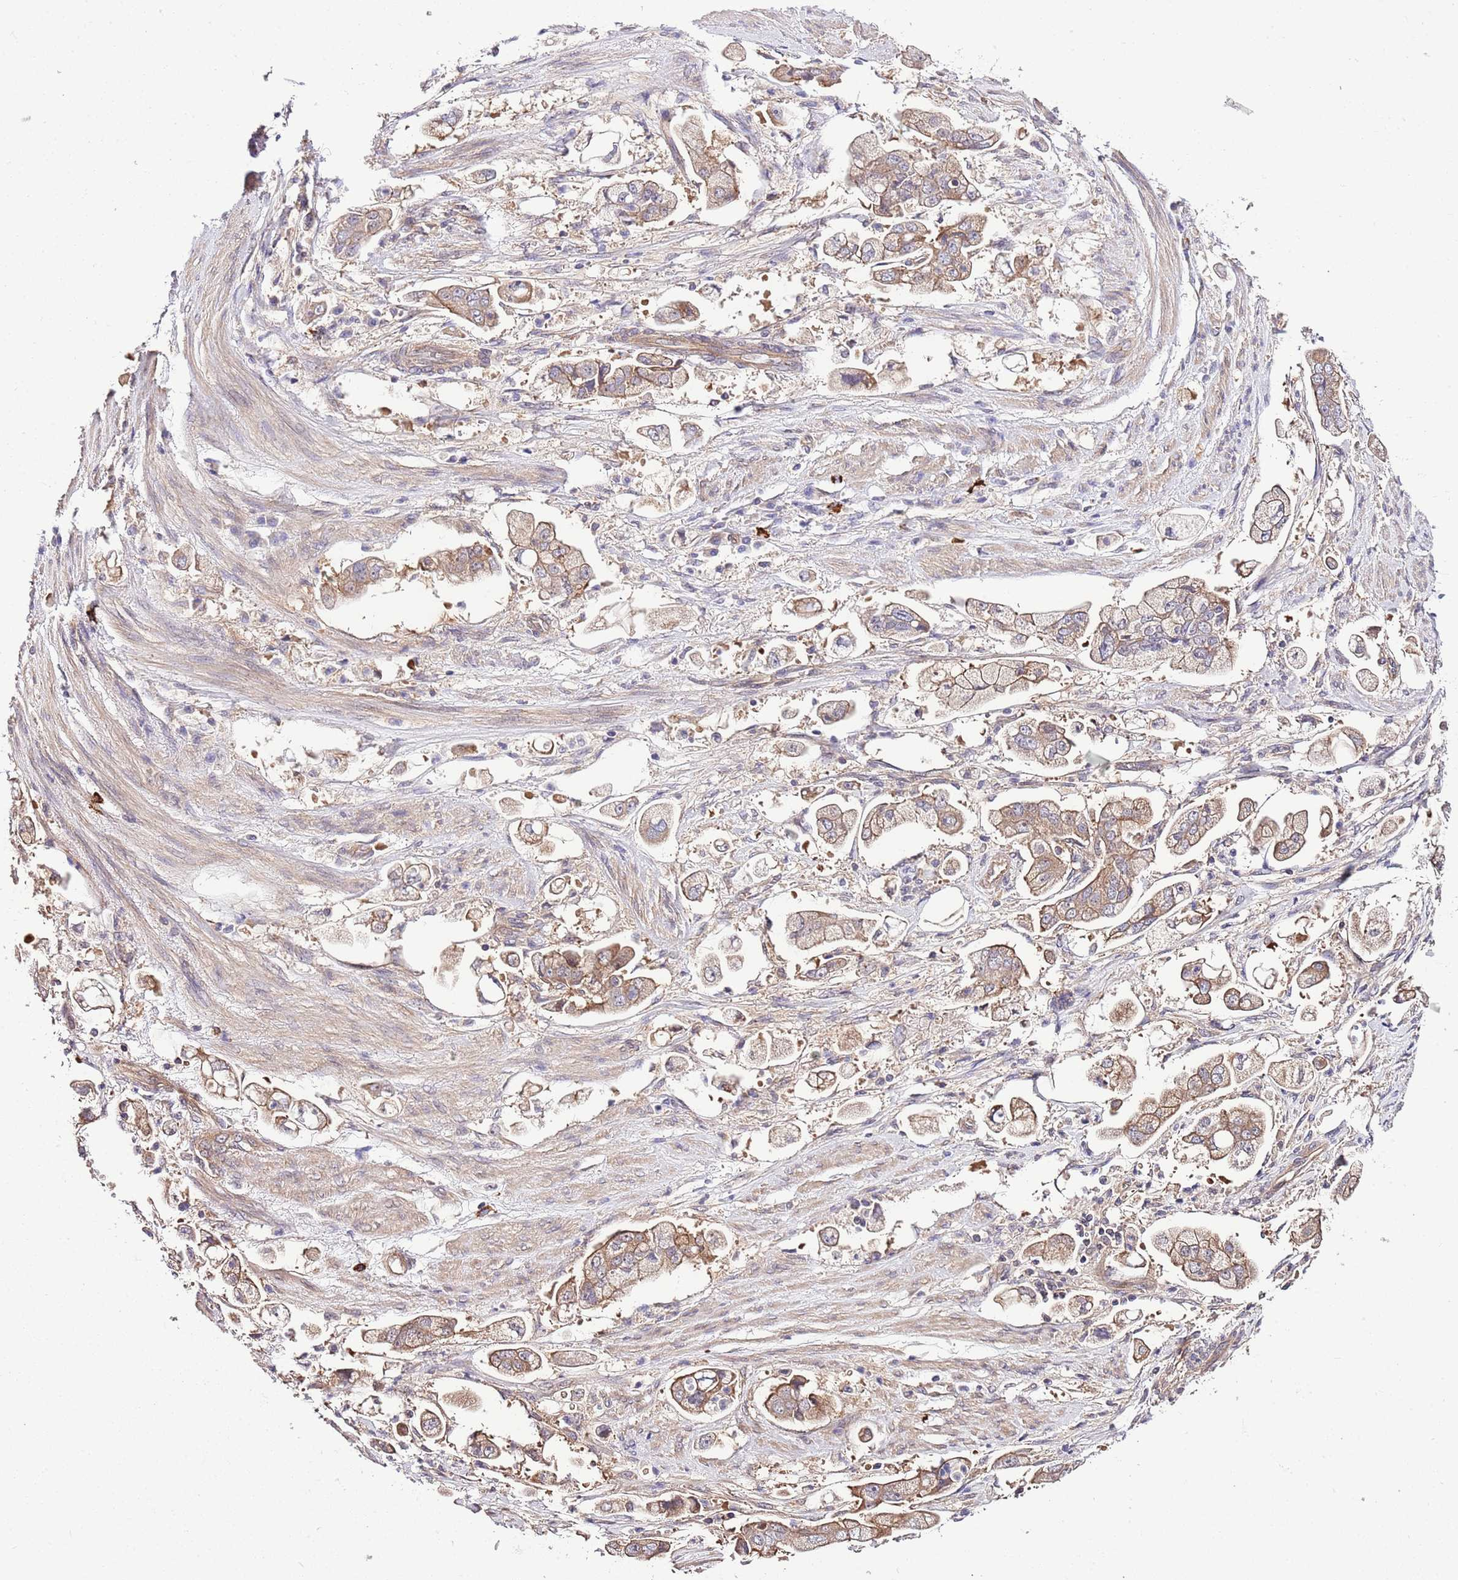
{"staining": {"intensity": "moderate", "quantity": ">75%", "location": "cytoplasmic/membranous"}, "tissue": "stomach cancer", "cell_type": "Tumor cells", "image_type": "cancer", "snomed": [{"axis": "morphology", "description": "Adenocarcinoma, NOS"}, {"axis": "topography", "description": "Stomach"}], "caption": "Stomach adenocarcinoma tissue reveals moderate cytoplasmic/membranous expression in about >75% of tumor cells, visualized by immunohistochemistry.", "gene": "DONSON", "patient": {"sex": "male", "age": 62}}